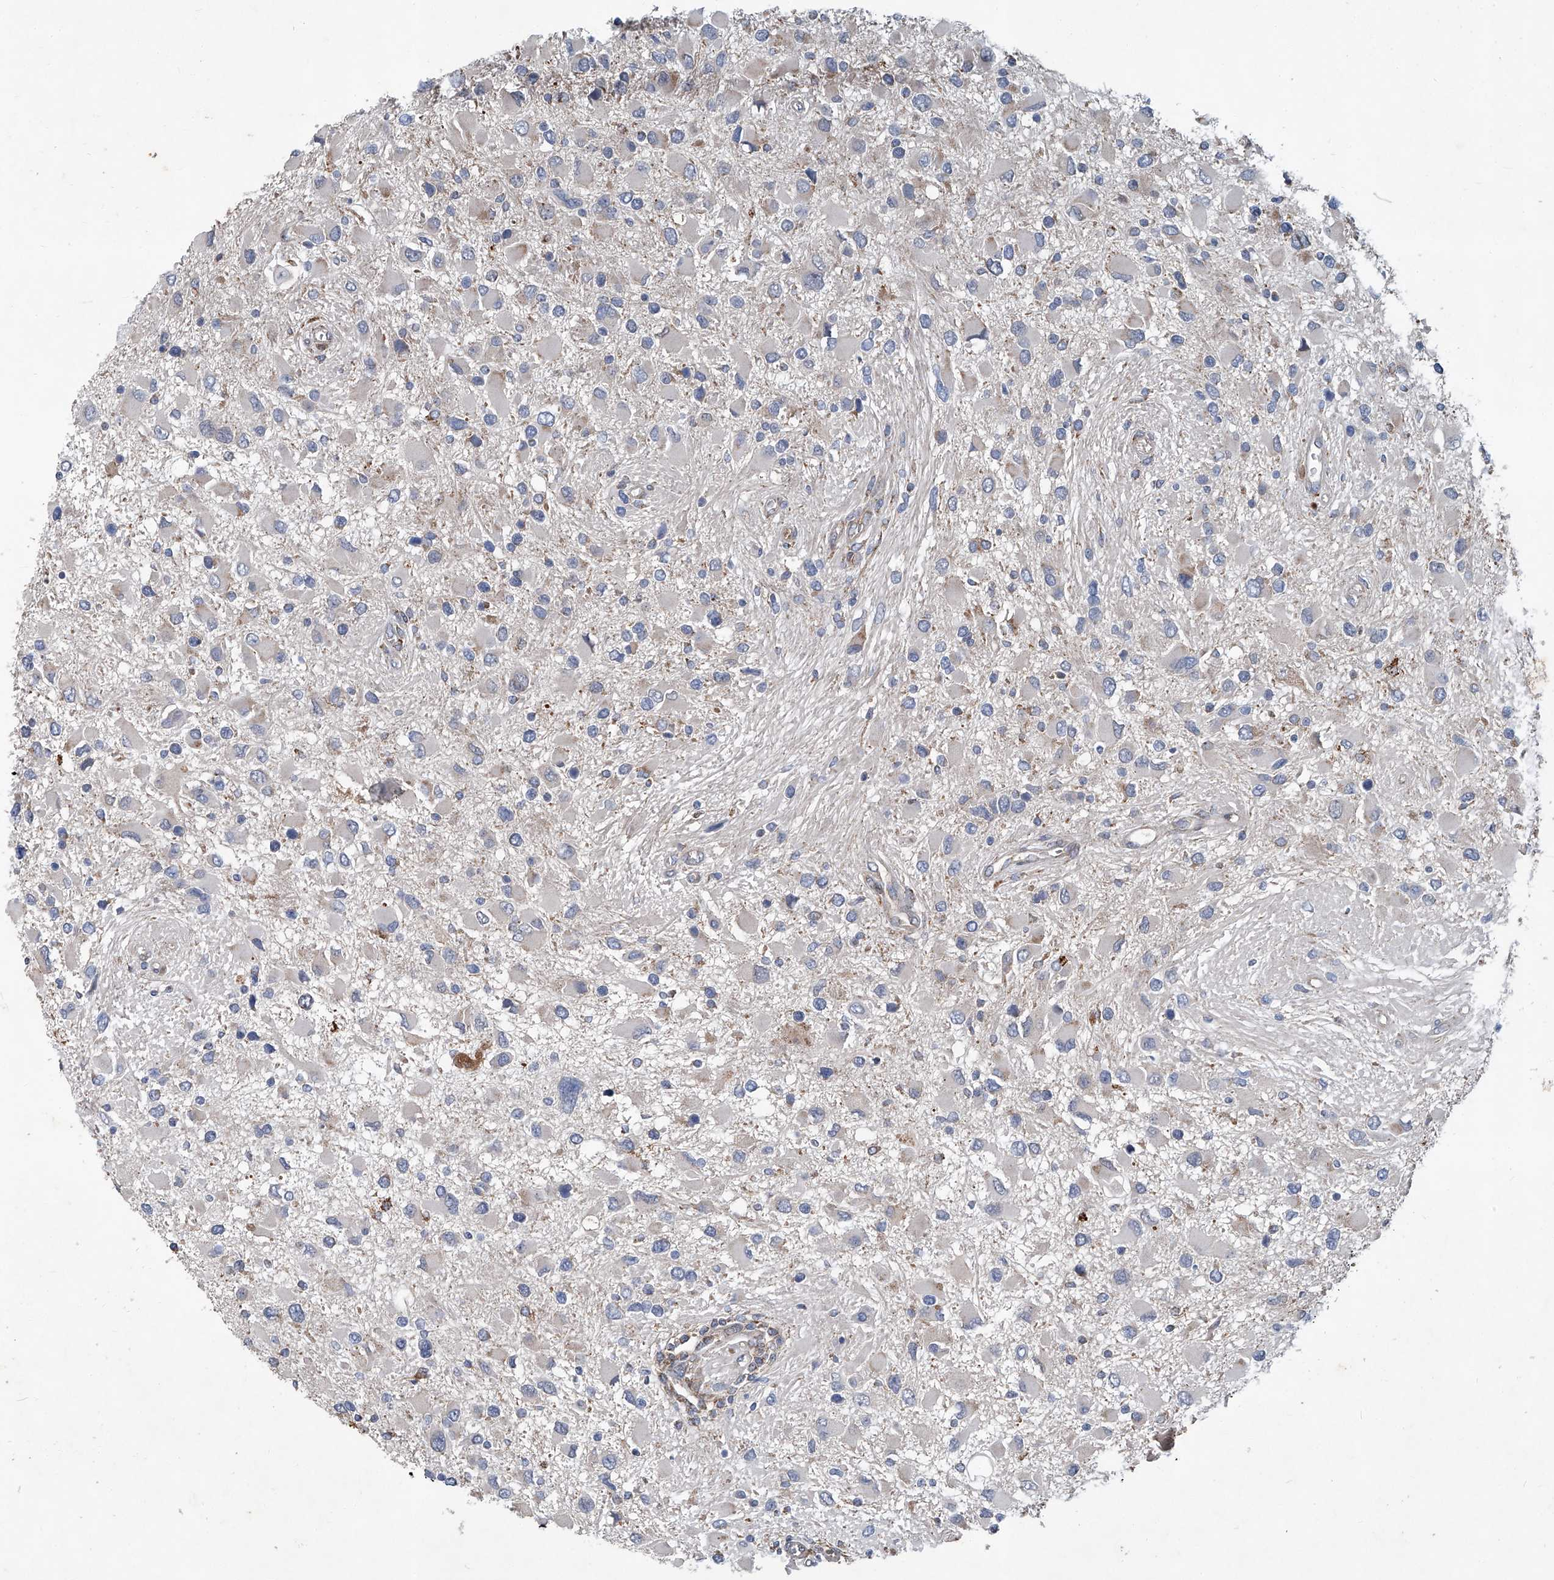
{"staining": {"intensity": "negative", "quantity": "none", "location": "none"}, "tissue": "glioma", "cell_type": "Tumor cells", "image_type": "cancer", "snomed": [{"axis": "morphology", "description": "Glioma, malignant, High grade"}, {"axis": "topography", "description": "Brain"}], "caption": "High power microscopy photomicrograph of an immunohistochemistry (IHC) micrograph of malignant glioma (high-grade), revealing no significant positivity in tumor cells. (DAB IHC with hematoxylin counter stain).", "gene": "GPR132", "patient": {"sex": "male", "age": 53}}